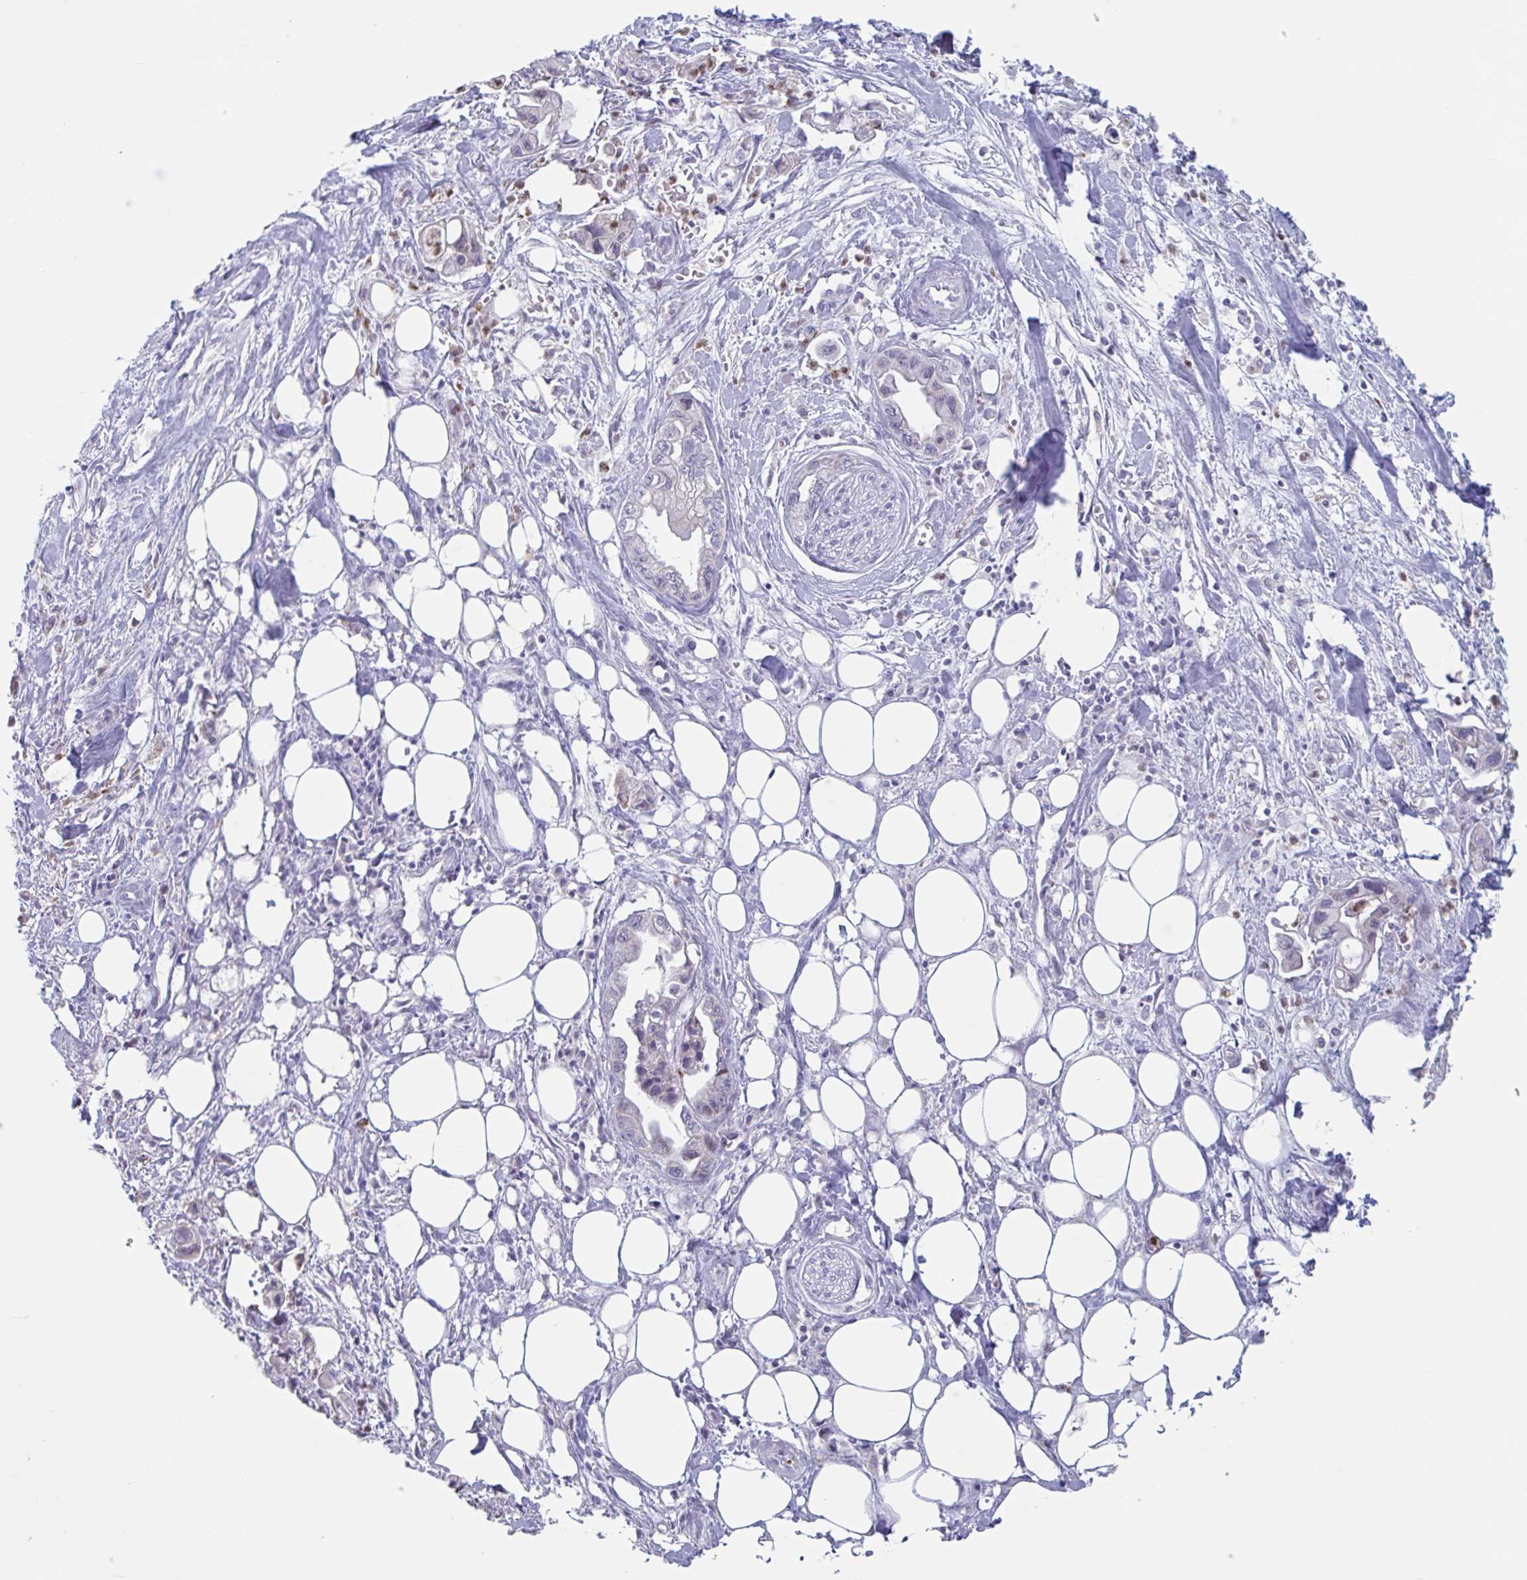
{"staining": {"intensity": "negative", "quantity": "none", "location": "none"}, "tissue": "pancreatic cancer", "cell_type": "Tumor cells", "image_type": "cancer", "snomed": [{"axis": "morphology", "description": "Adenocarcinoma, NOS"}, {"axis": "topography", "description": "Pancreas"}], "caption": "Immunohistochemistry micrograph of human pancreatic cancer (adenocarcinoma) stained for a protein (brown), which exhibits no expression in tumor cells. The staining was performed using DAB to visualize the protein expression in brown, while the nuclei were stained in blue with hematoxylin (Magnification: 20x).", "gene": "CYP4F11", "patient": {"sex": "male", "age": 61}}